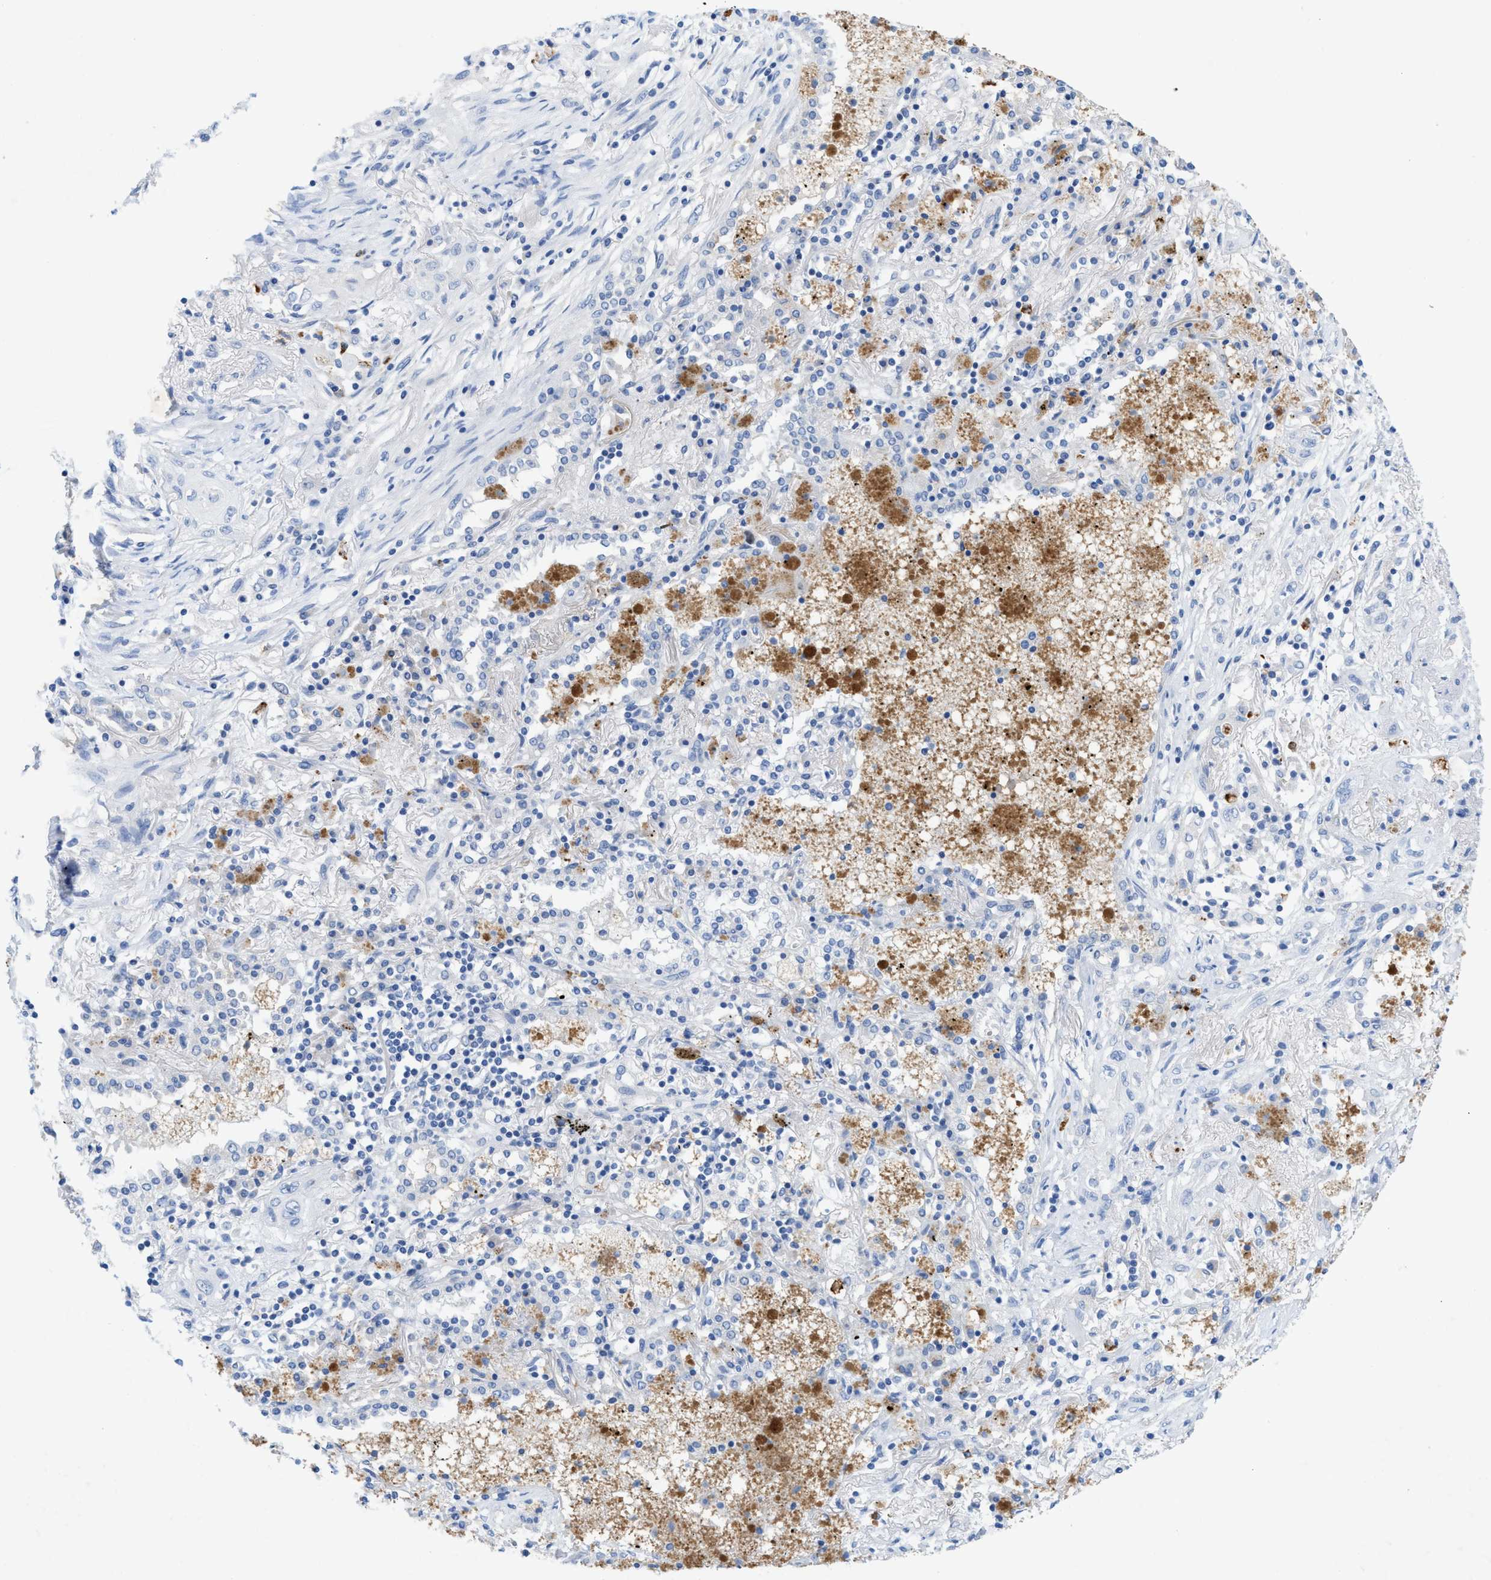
{"staining": {"intensity": "negative", "quantity": "none", "location": "none"}, "tissue": "lung cancer", "cell_type": "Tumor cells", "image_type": "cancer", "snomed": [{"axis": "morphology", "description": "Squamous cell carcinoma, NOS"}, {"axis": "topography", "description": "Lung"}], "caption": "DAB immunohistochemical staining of human lung cancer (squamous cell carcinoma) demonstrates no significant positivity in tumor cells.", "gene": "CMTM1", "patient": {"sex": "female", "age": 47}}